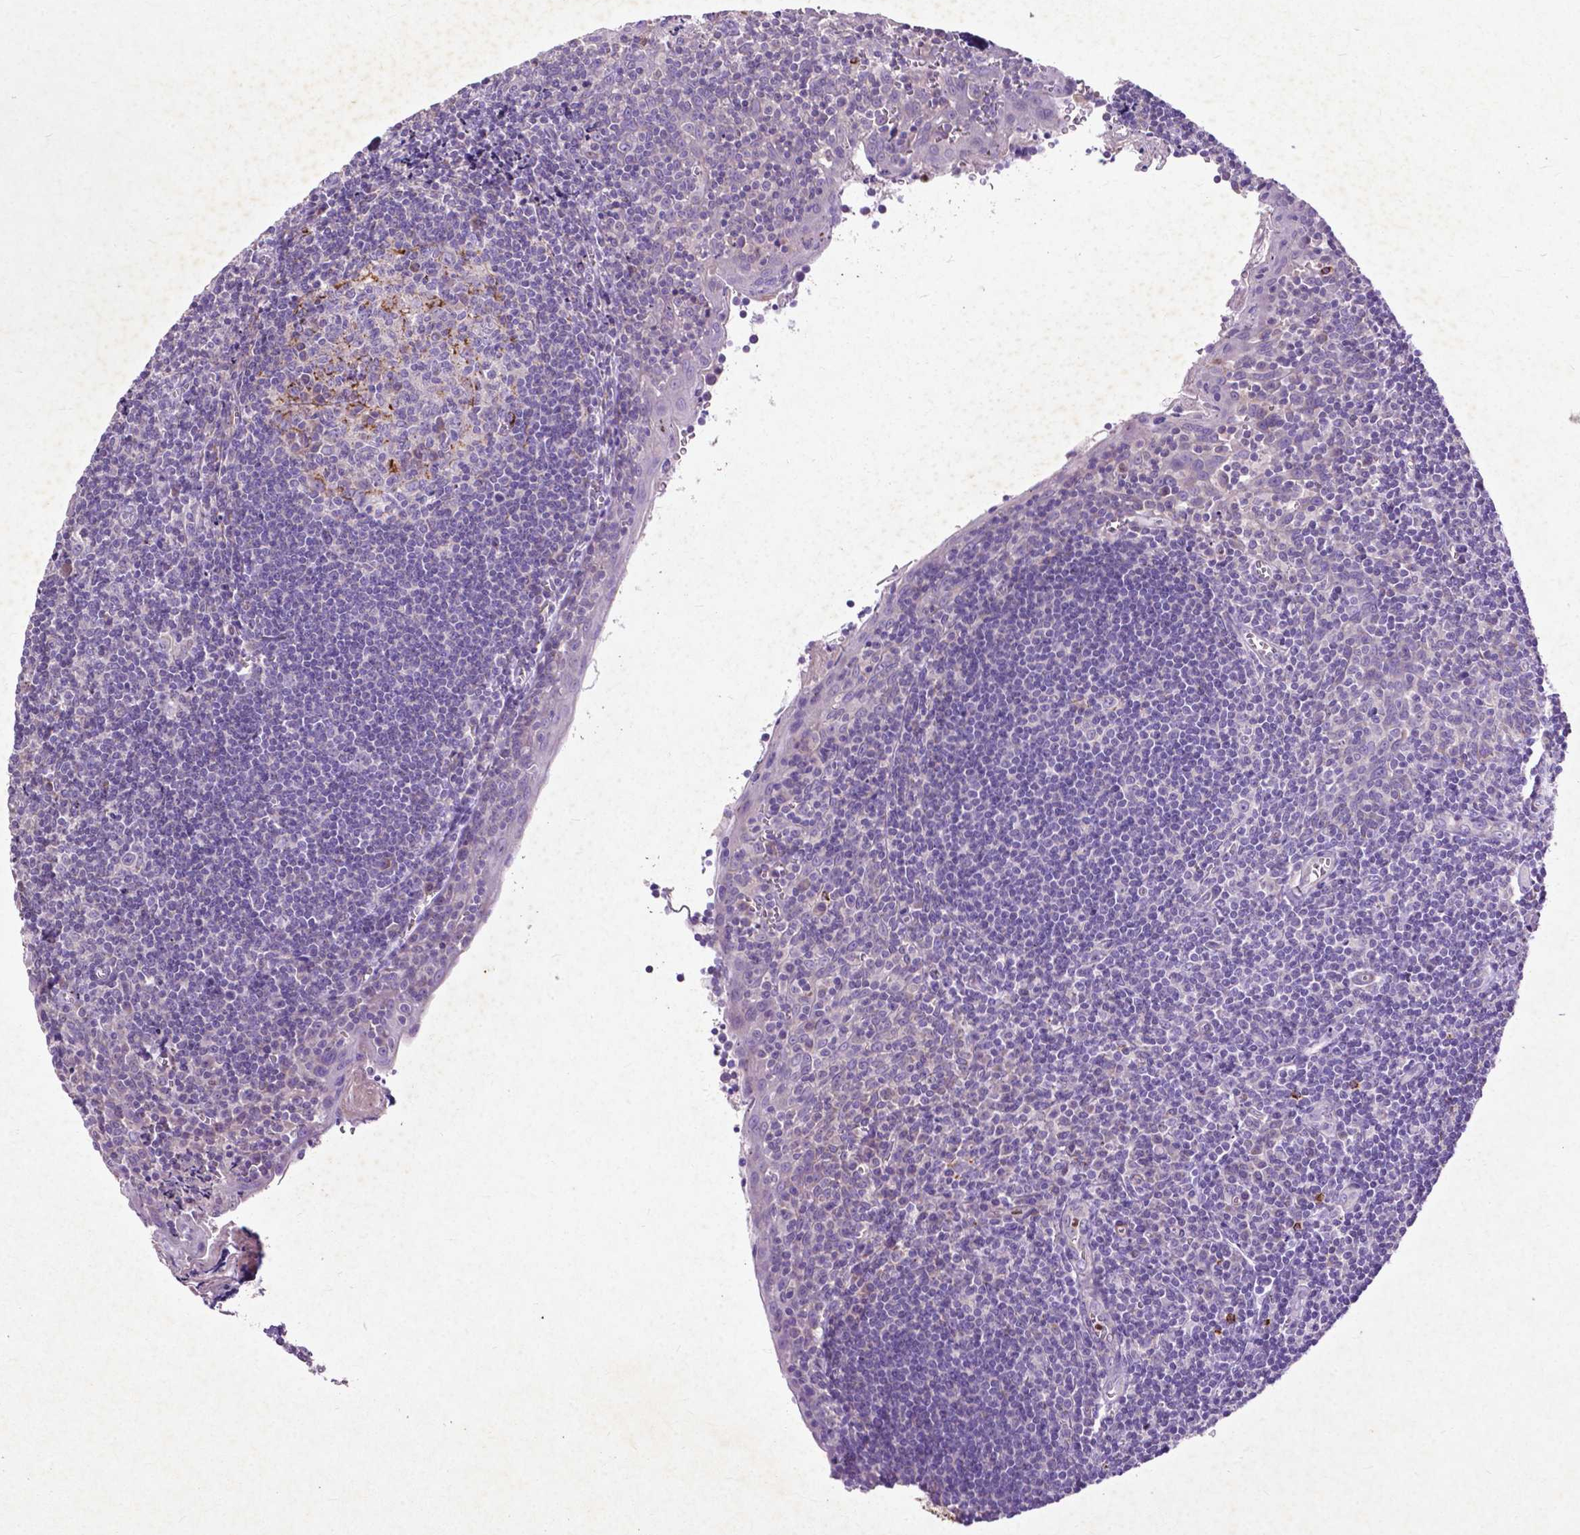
{"staining": {"intensity": "moderate", "quantity": "<25%", "location": "cytoplasmic/membranous"}, "tissue": "tonsil", "cell_type": "Germinal center cells", "image_type": "normal", "snomed": [{"axis": "morphology", "description": "Normal tissue, NOS"}, {"axis": "morphology", "description": "Inflammation, NOS"}, {"axis": "topography", "description": "Tonsil"}], "caption": "Immunohistochemistry micrograph of benign tonsil: human tonsil stained using IHC displays low levels of moderate protein expression localized specifically in the cytoplasmic/membranous of germinal center cells, appearing as a cytoplasmic/membranous brown color.", "gene": "THEGL", "patient": {"sex": "female", "age": 31}}